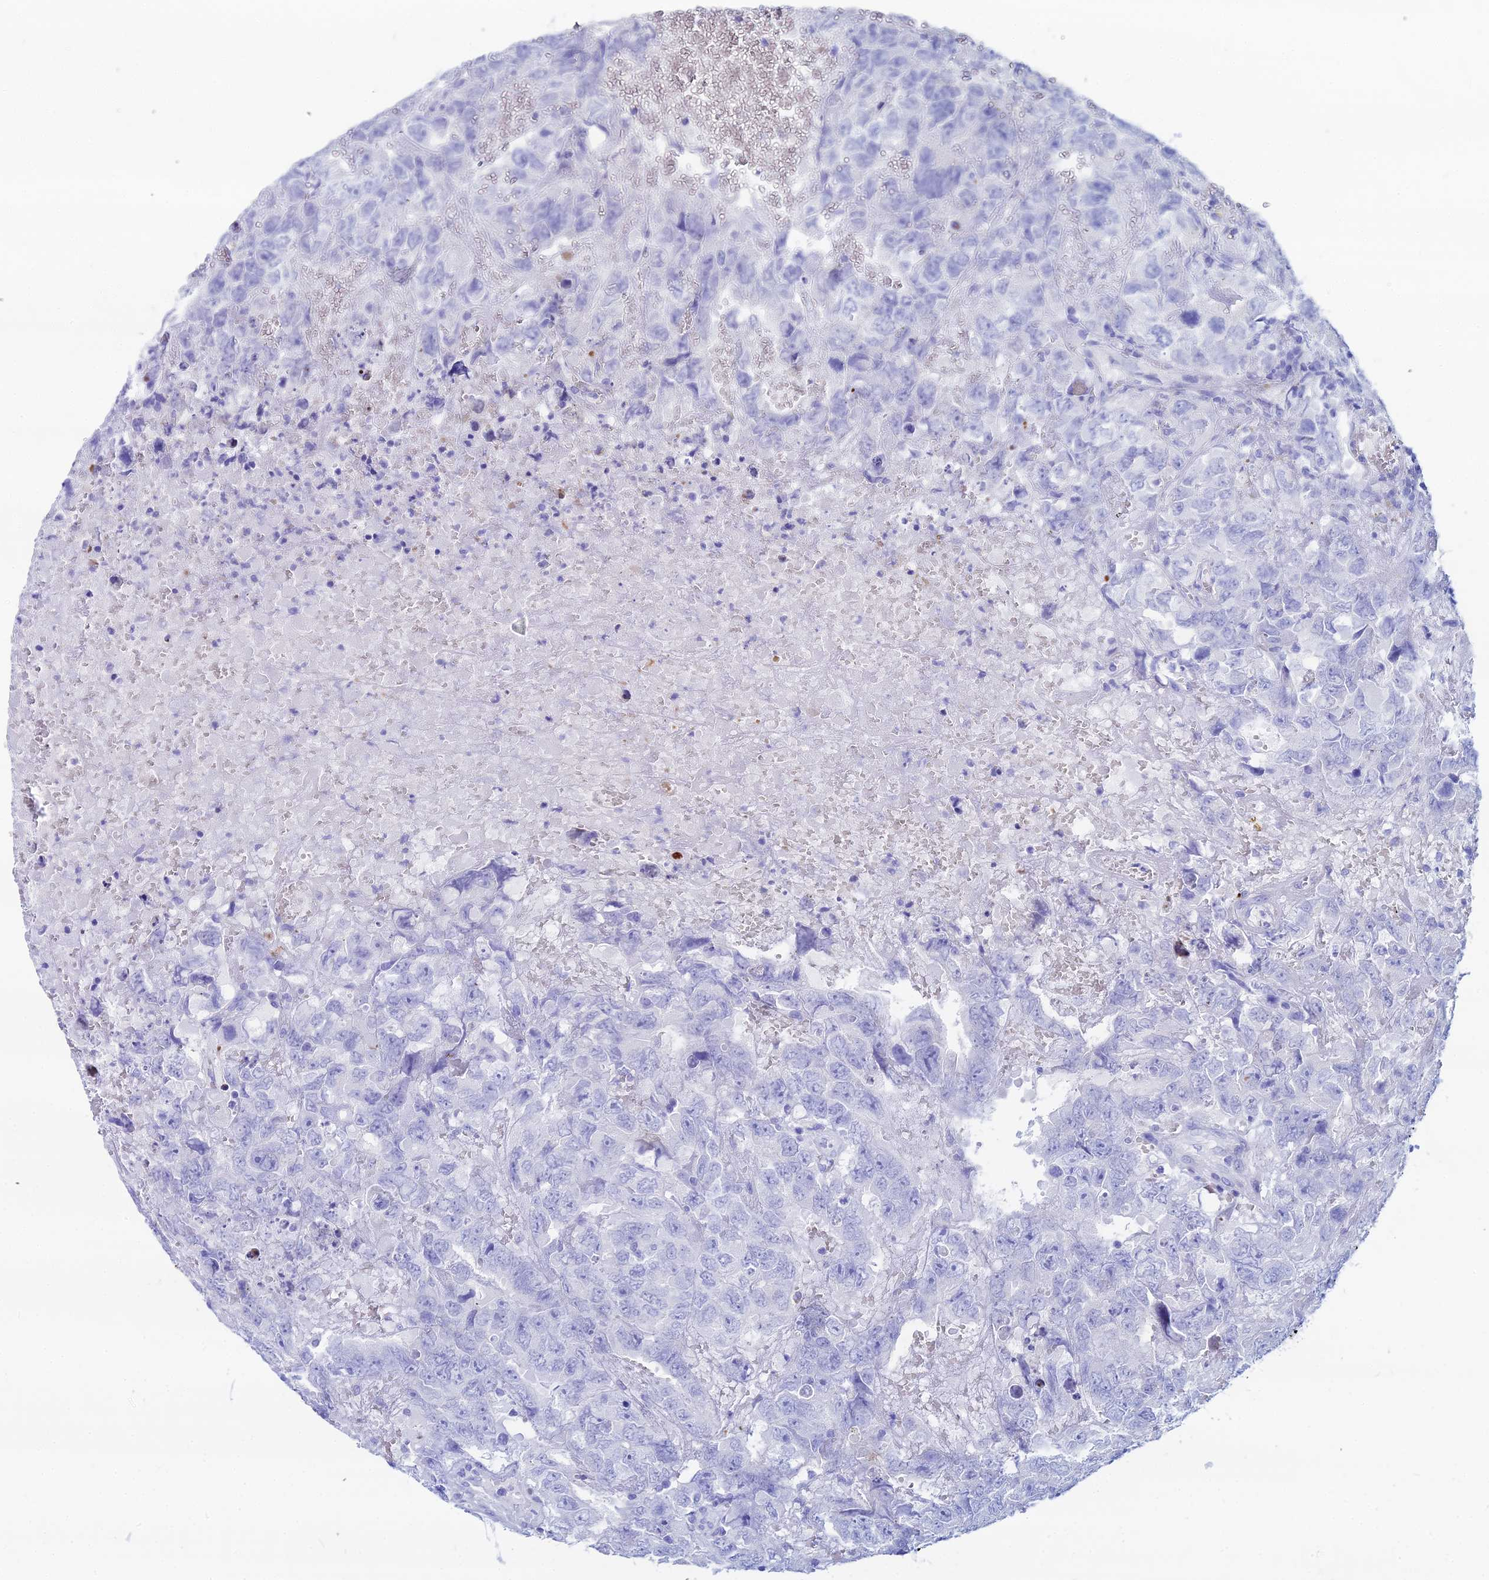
{"staining": {"intensity": "negative", "quantity": "none", "location": "none"}, "tissue": "testis cancer", "cell_type": "Tumor cells", "image_type": "cancer", "snomed": [{"axis": "morphology", "description": "Carcinoma, Embryonal, NOS"}, {"axis": "topography", "description": "Testis"}], "caption": "DAB immunohistochemical staining of testis cancer displays no significant positivity in tumor cells.", "gene": "HSPA1L", "patient": {"sex": "male", "age": 45}}